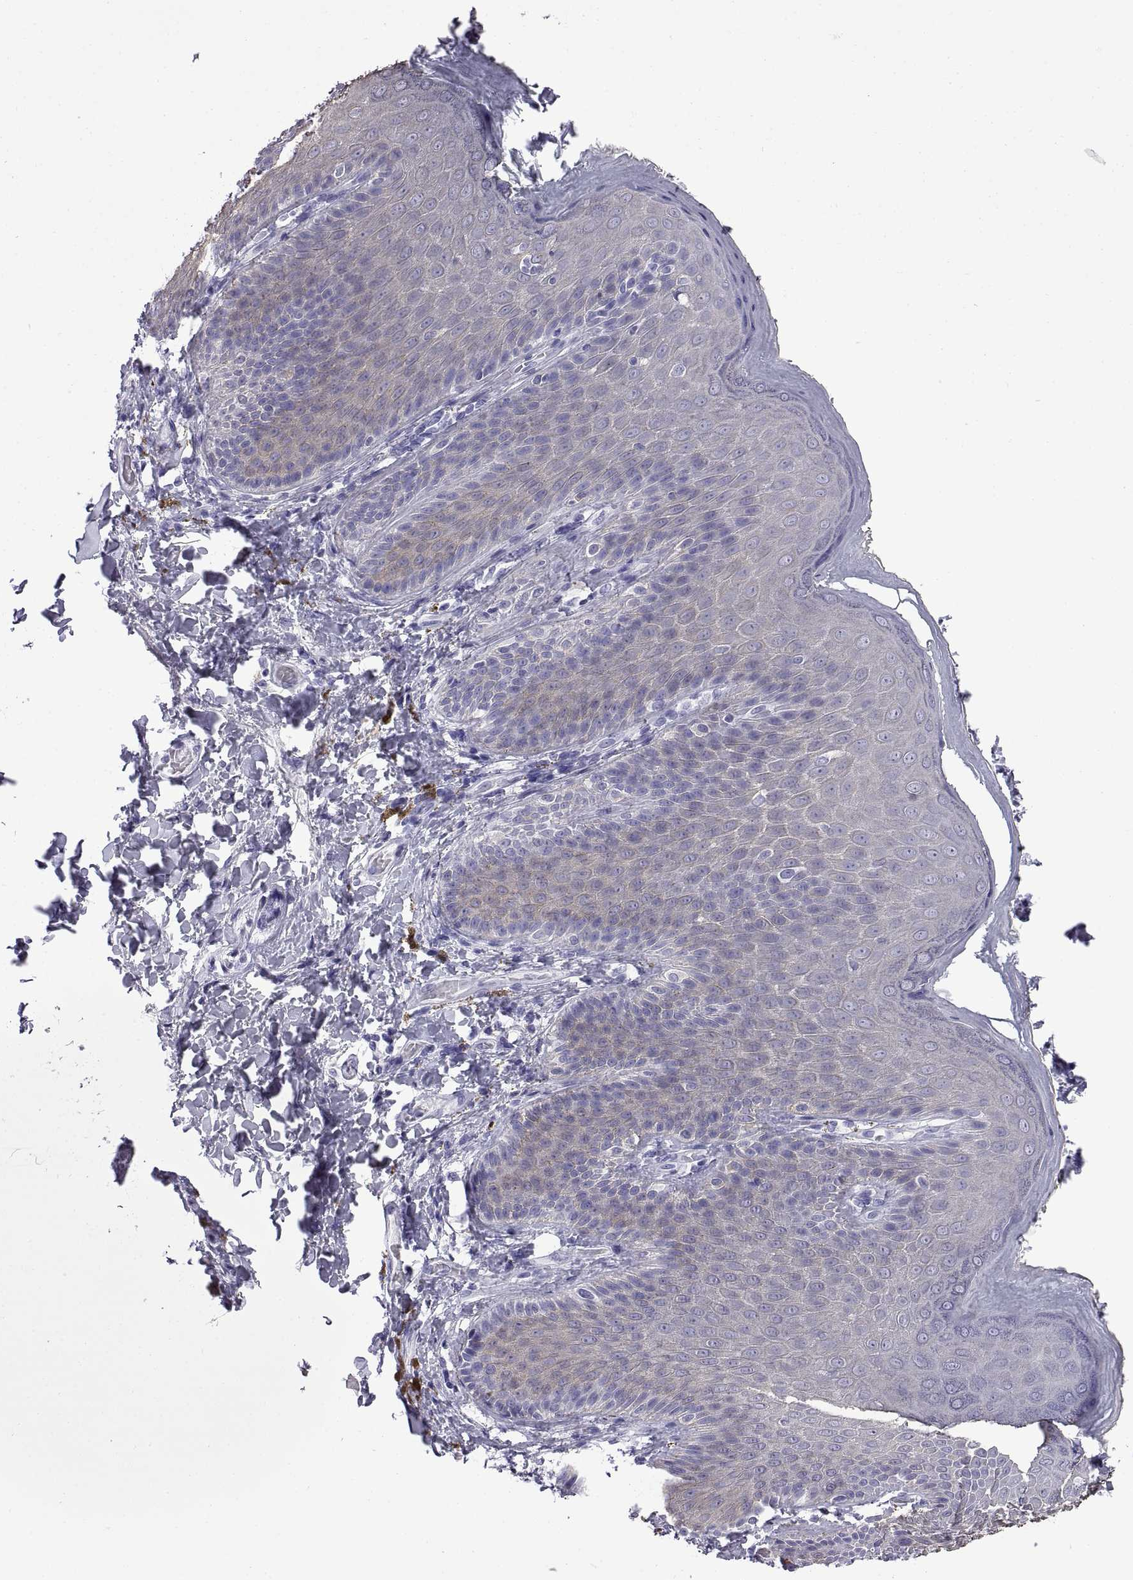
{"staining": {"intensity": "negative", "quantity": "none", "location": "none"}, "tissue": "skin", "cell_type": "Epidermal cells", "image_type": "normal", "snomed": [{"axis": "morphology", "description": "Normal tissue, NOS"}, {"axis": "topography", "description": "Anal"}], "caption": "Immunohistochemistry (IHC) micrograph of normal skin: skin stained with DAB (3,3'-diaminobenzidine) reveals no significant protein staining in epidermal cells.", "gene": "CRISP1", "patient": {"sex": "male", "age": 53}}